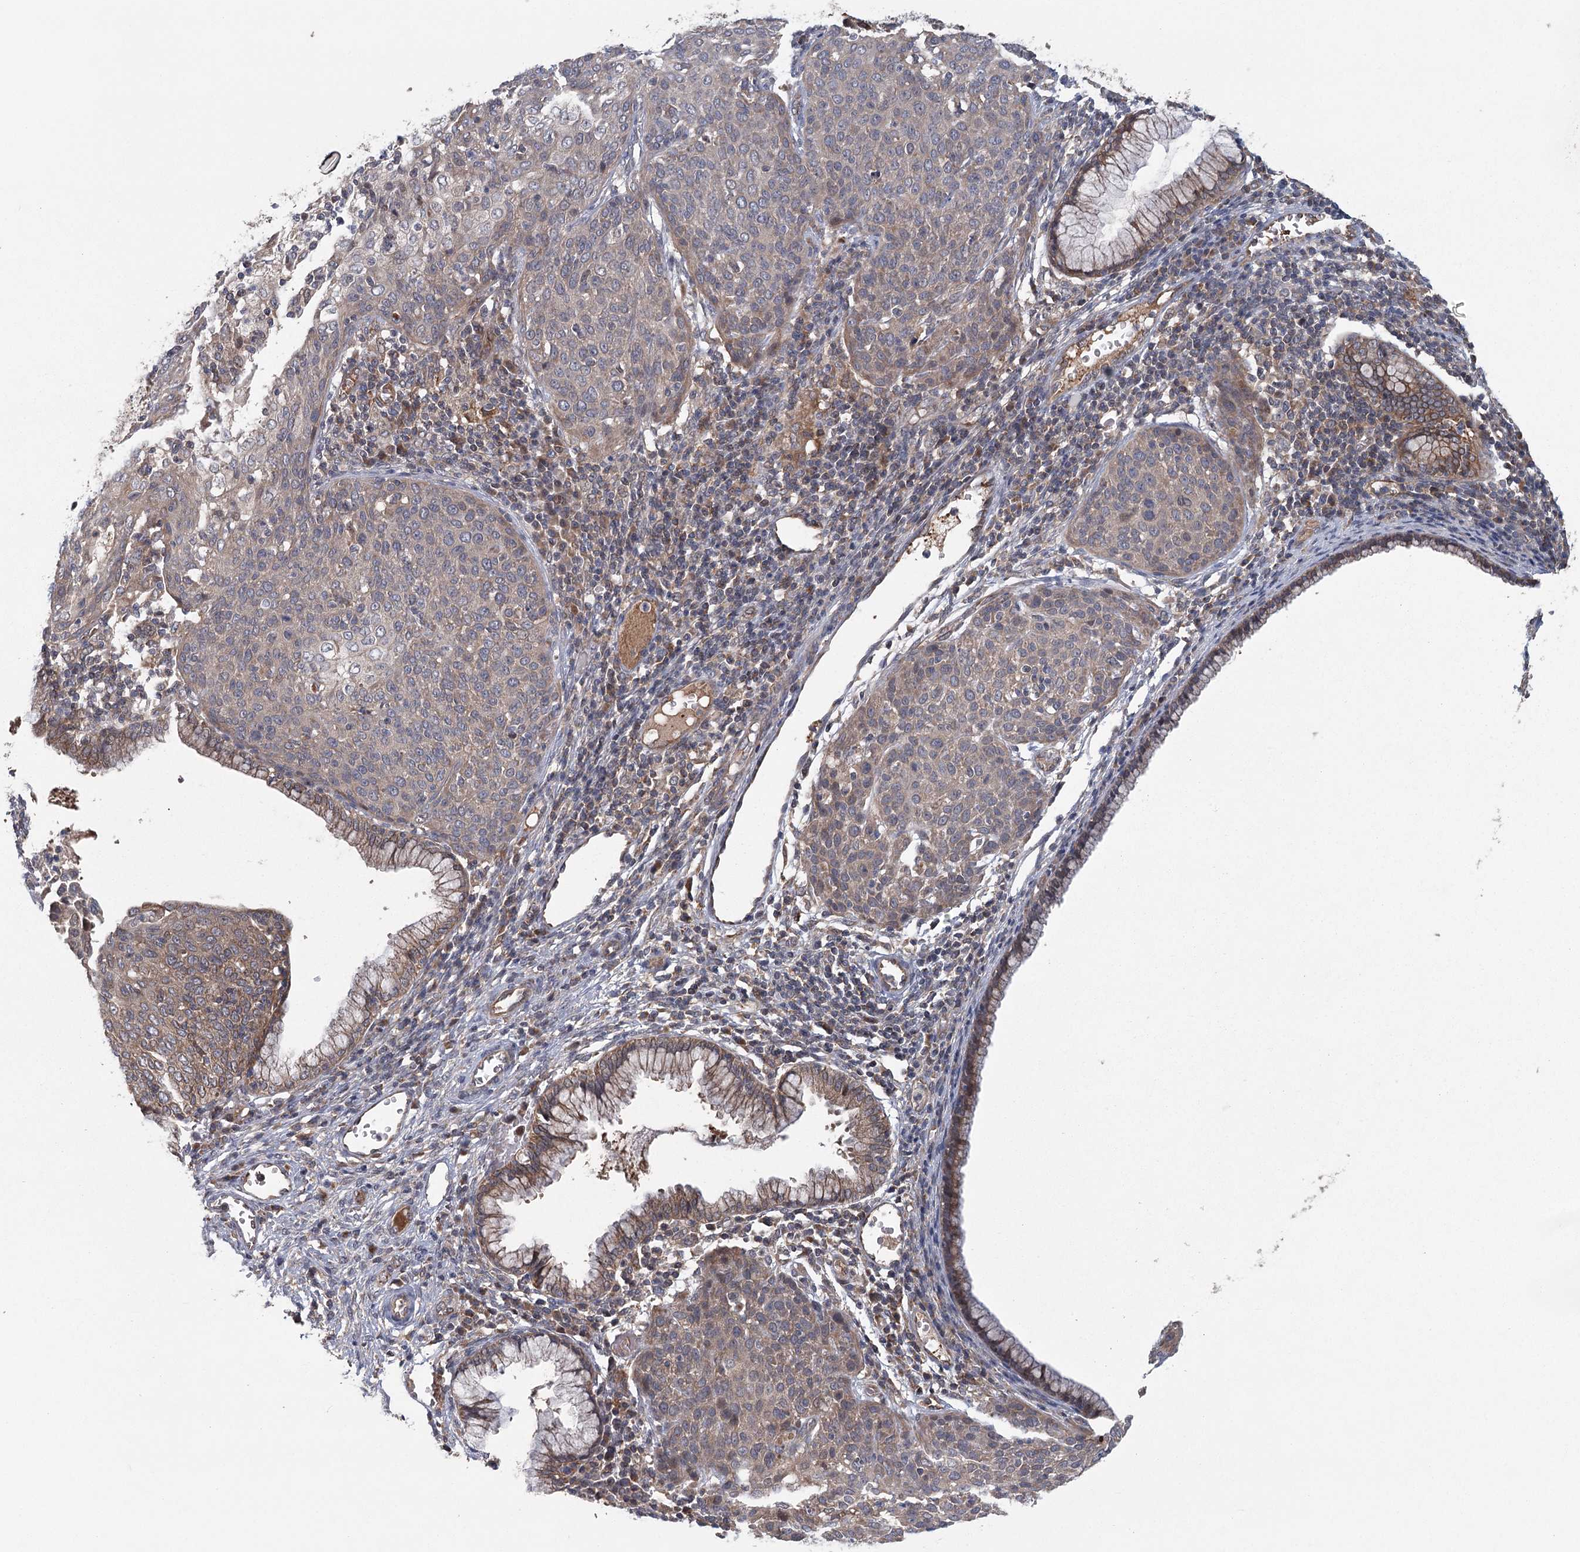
{"staining": {"intensity": "weak", "quantity": "25%-75%", "location": "cytoplasmic/membranous"}, "tissue": "cervical cancer", "cell_type": "Tumor cells", "image_type": "cancer", "snomed": [{"axis": "morphology", "description": "Squamous cell carcinoma, NOS"}, {"axis": "topography", "description": "Cervix"}], "caption": "High-magnification brightfield microscopy of cervical cancer stained with DAB (brown) and counterstained with hematoxylin (blue). tumor cells exhibit weak cytoplasmic/membranous expression is seen in approximately25%-75% of cells.", "gene": "LRRC14B", "patient": {"sex": "female", "age": 38}}